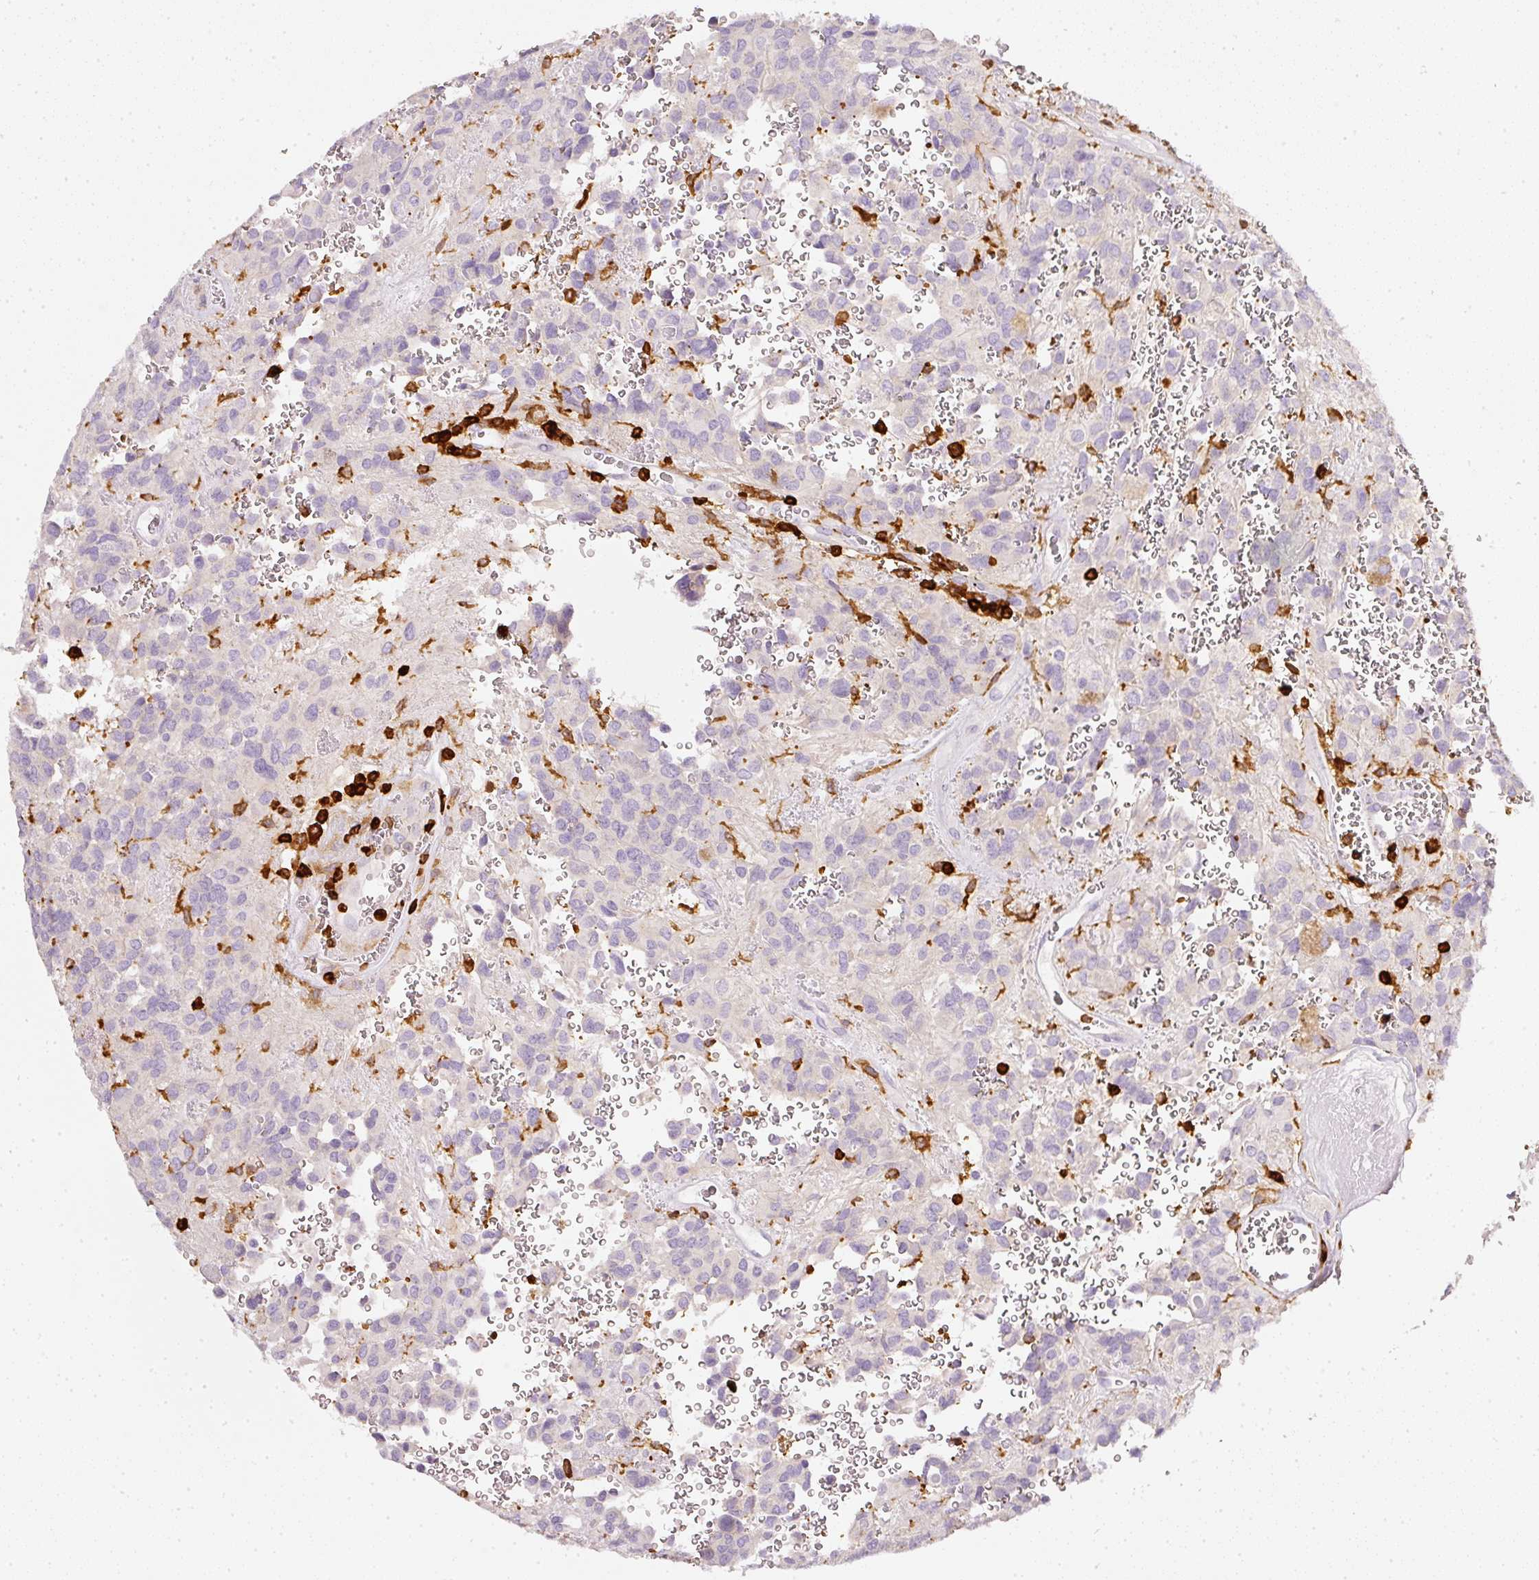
{"staining": {"intensity": "negative", "quantity": "none", "location": "none"}, "tissue": "glioma", "cell_type": "Tumor cells", "image_type": "cancer", "snomed": [{"axis": "morphology", "description": "Glioma, malignant, Low grade"}, {"axis": "topography", "description": "Brain"}], "caption": "The photomicrograph reveals no staining of tumor cells in malignant glioma (low-grade).", "gene": "EVL", "patient": {"sex": "male", "age": 56}}